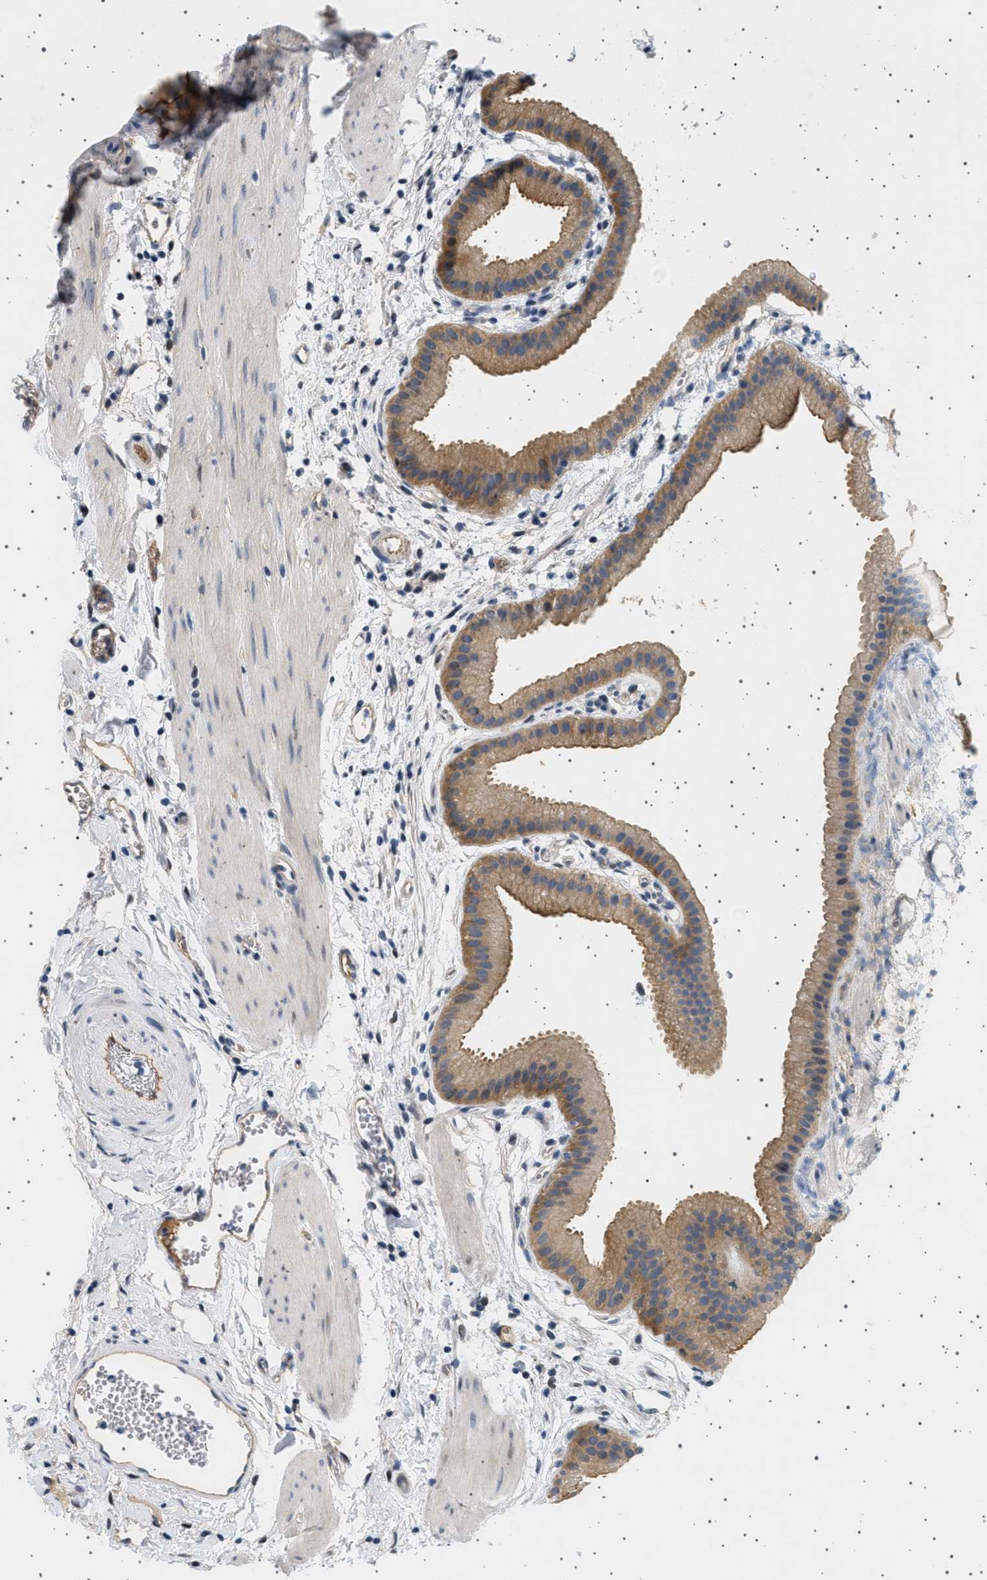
{"staining": {"intensity": "moderate", "quantity": ">75%", "location": "cytoplasmic/membranous"}, "tissue": "gallbladder", "cell_type": "Glandular cells", "image_type": "normal", "snomed": [{"axis": "morphology", "description": "Normal tissue, NOS"}, {"axis": "topography", "description": "Gallbladder"}], "caption": "Protein staining demonstrates moderate cytoplasmic/membranous staining in about >75% of glandular cells in unremarkable gallbladder.", "gene": "PLPP6", "patient": {"sex": "female", "age": 64}}